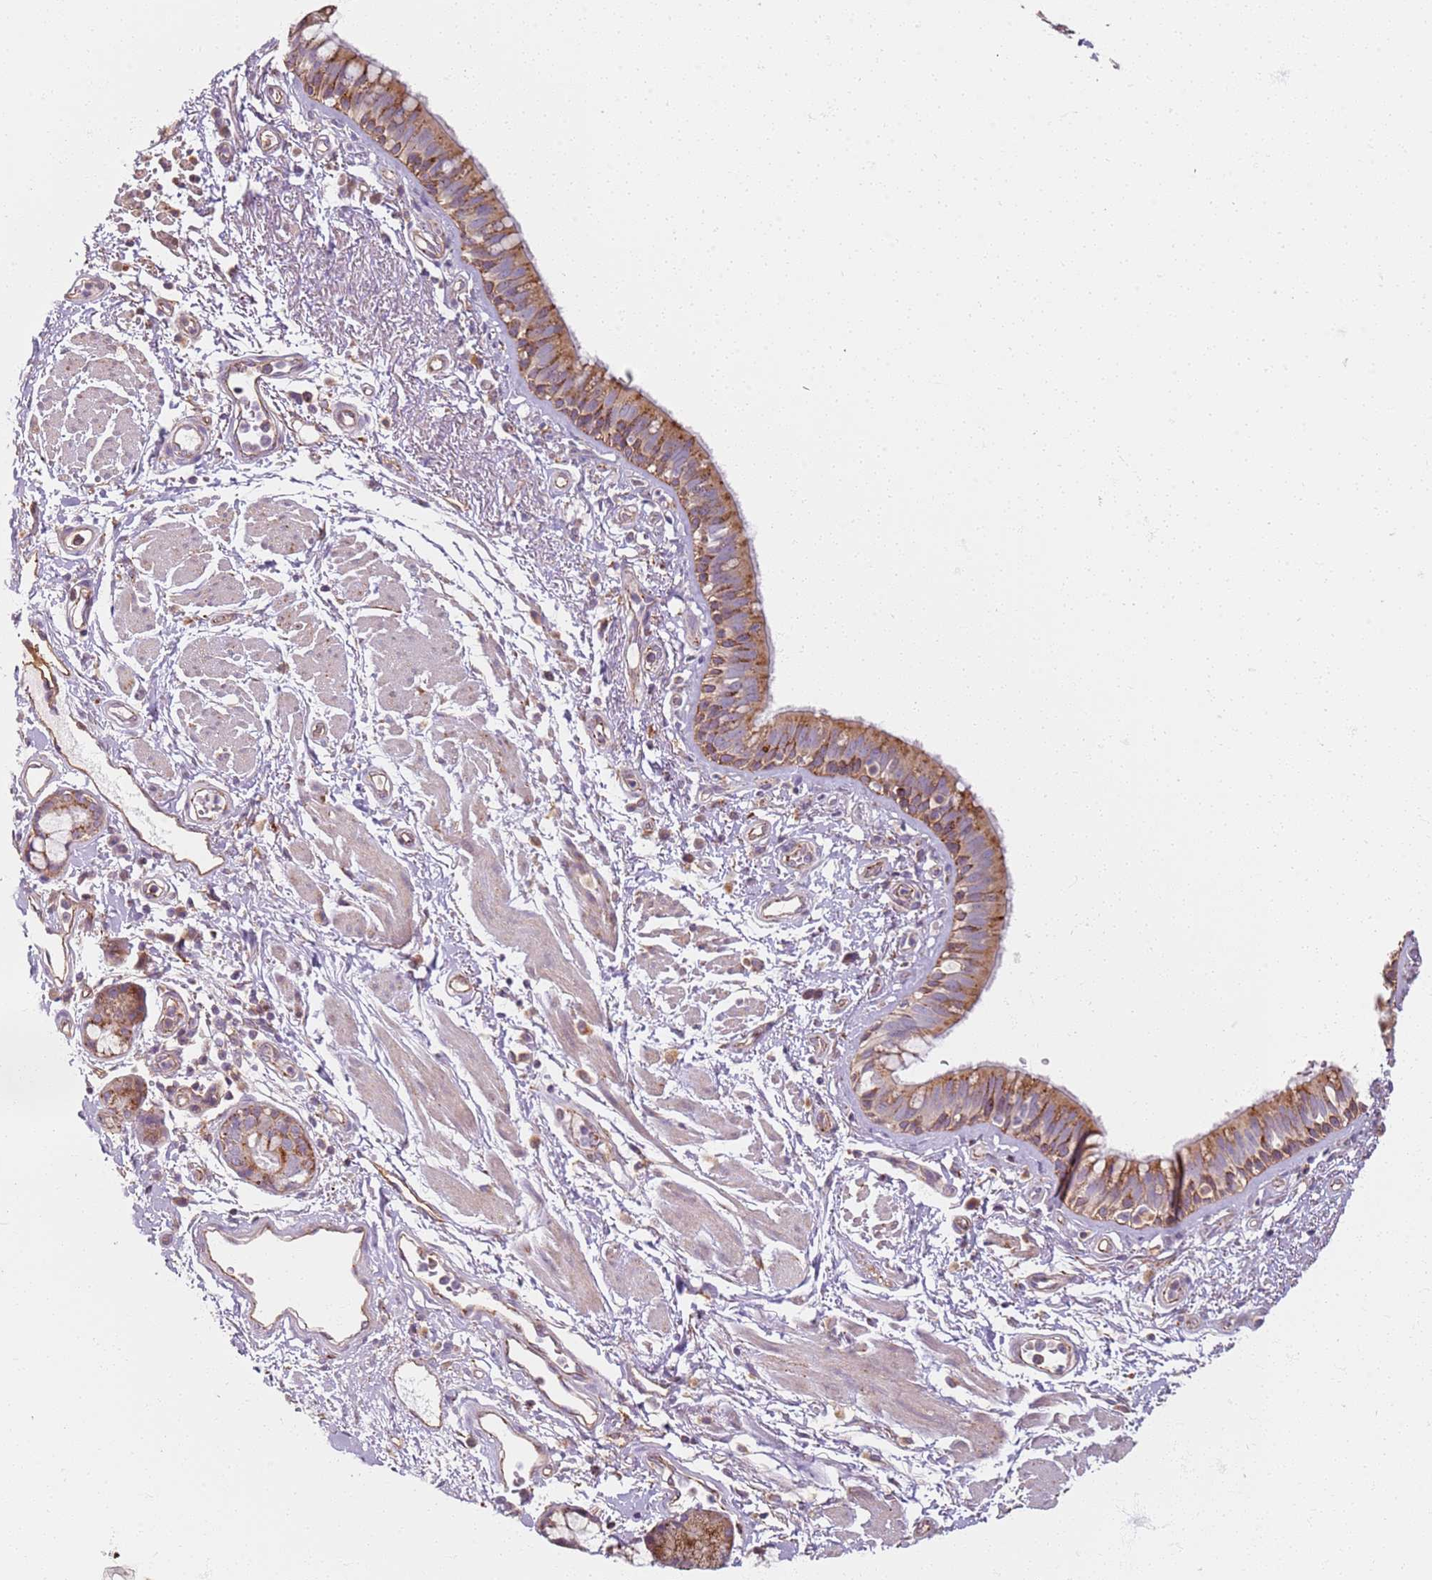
{"staining": {"intensity": "moderate", "quantity": ">75%", "location": "cytoplasmic/membranous"}, "tissue": "bronchus", "cell_type": "Respiratory epithelial cells", "image_type": "normal", "snomed": [{"axis": "morphology", "description": "Normal tissue, NOS"}, {"axis": "morphology", "description": "Neoplasm, uncertain whether benign or malignant"}, {"axis": "topography", "description": "Bronchus"}, {"axis": "topography", "description": "Lung"}], "caption": "A high-resolution micrograph shows IHC staining of benign bronchus, which demonstrates moderate cytoplasmic/membranous staining in approximately >75% of respiratory epithelial cells.", "gene": "PROKR2", "patient": {"sex": "male", "age": 55}}